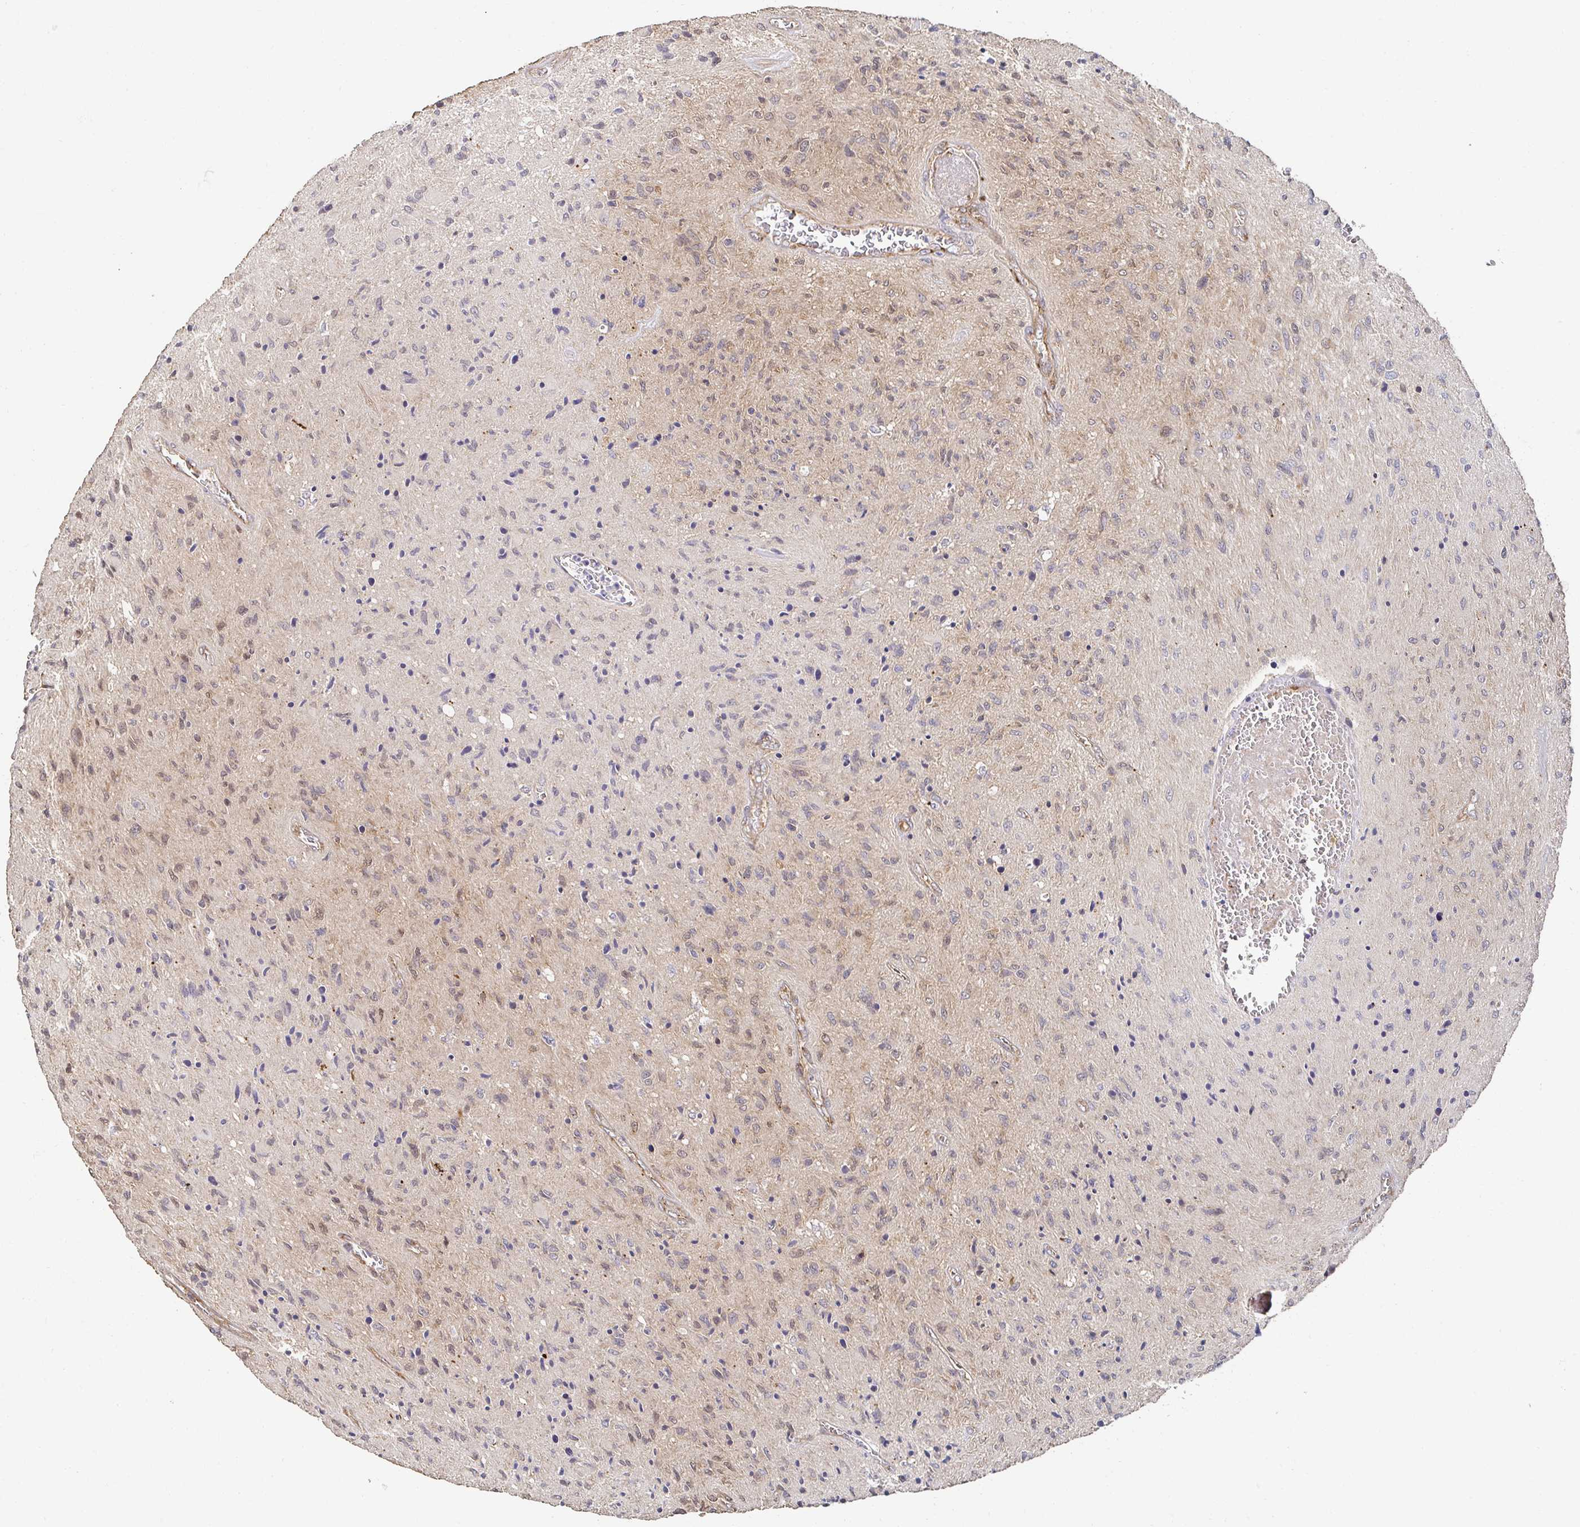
{"staining": {"intensity": "weak", "quantity": "<25%", "location": "nuclear"}, "tissue": "glioma", "cell_type": "Tumor cells", "image_type": "cancer", "snomed": [{"axis": "morphology", "description": "Glioma, malignant, High grade"}, {"axis": "topography", "description": "Brain"}], "caption": "Protein analysis of glioma demonstrates no significant staining in tumor cells.", "gene": "APBB1", "patient": {"sex": "male", "age": 54}}